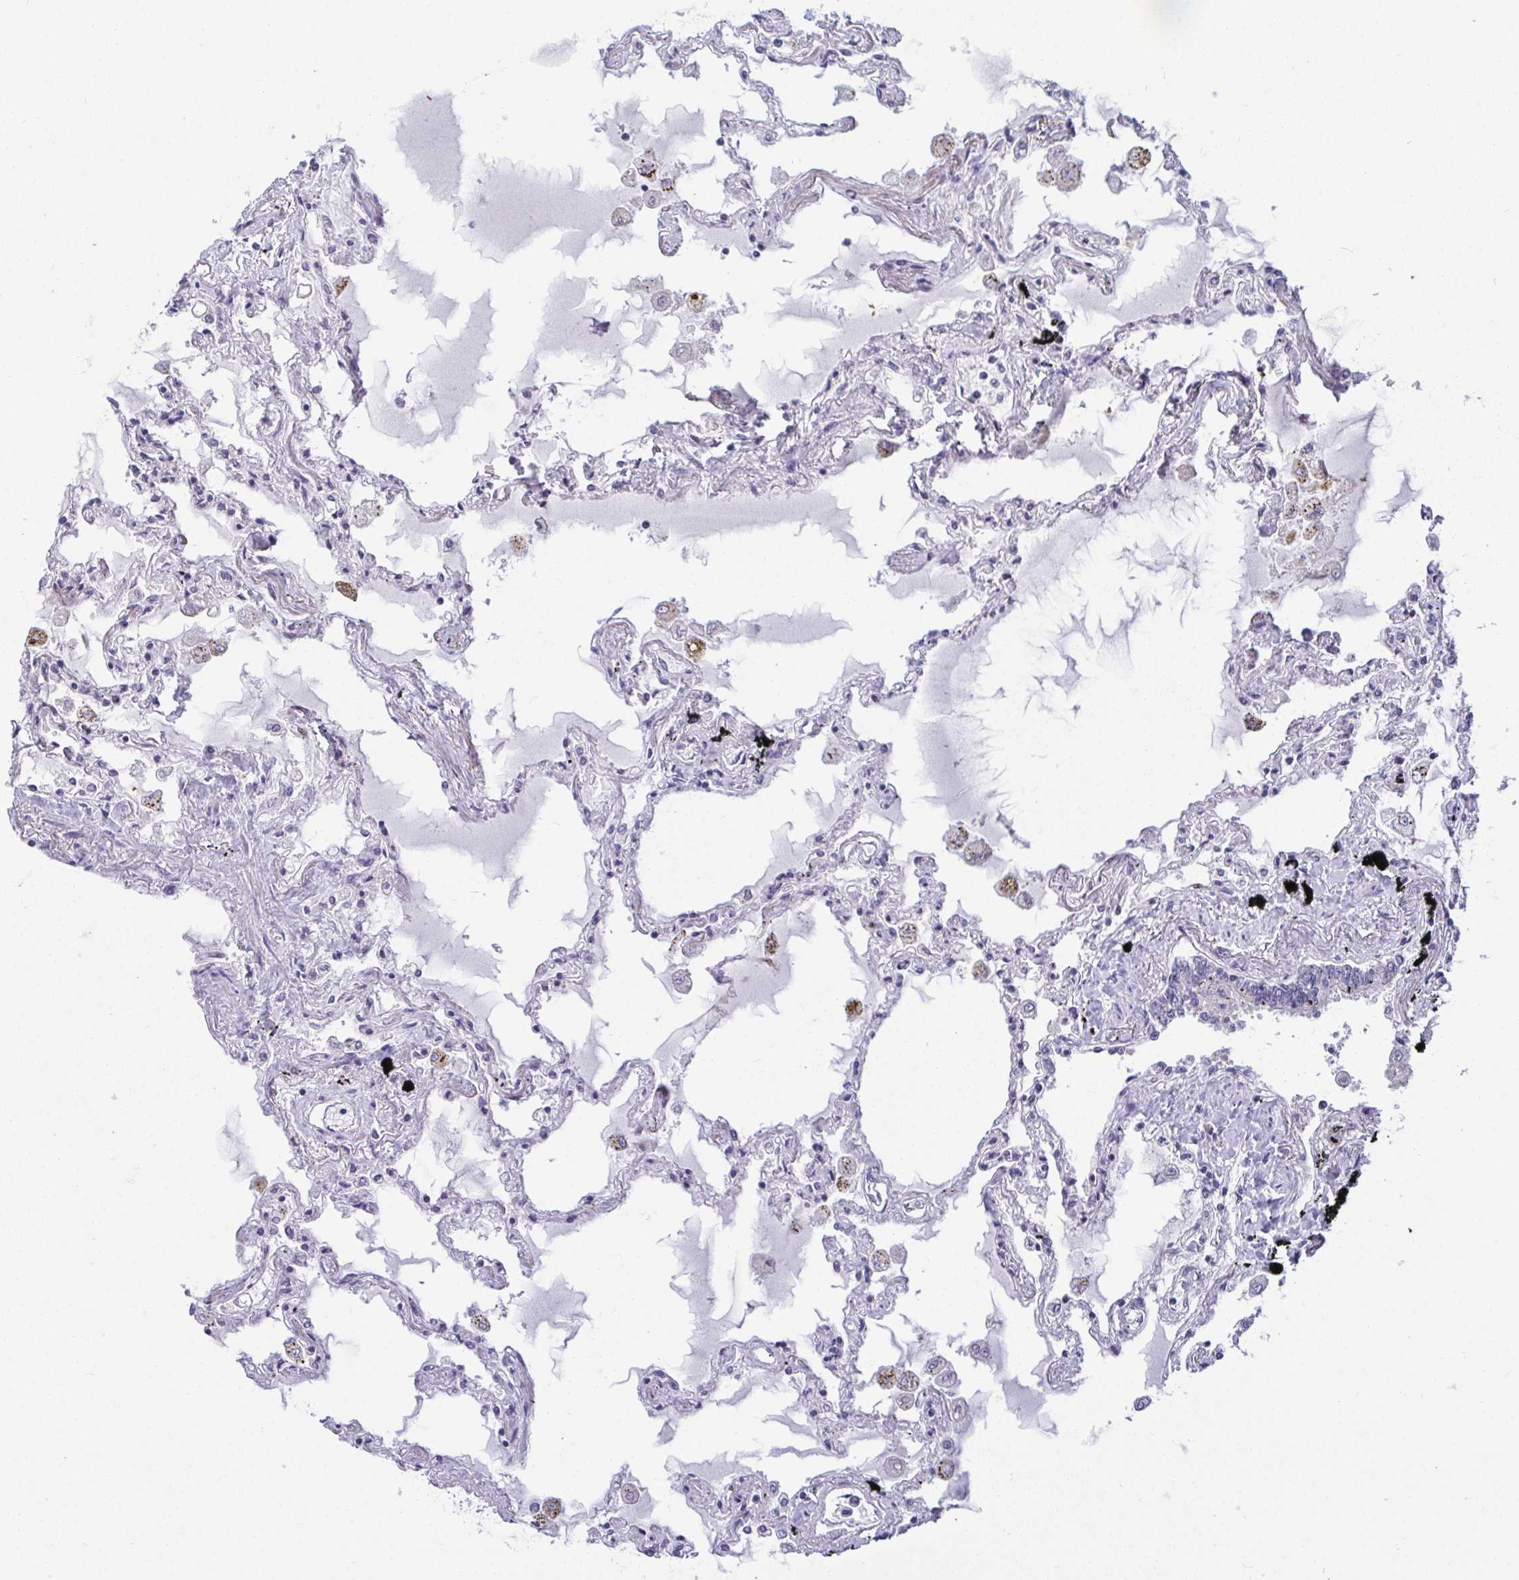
{"staining": {"intensity": "strong", "quantity": "25%-75%", "location": "nuclear"}, "tissue": "lung", "cell_type": "Alveolar cells", "image_type": "normal", "snomed": [{"axis": "morphology", "description": "Normal tissue, NOS"}, {"axis": "morphology", "description": "Adenocarcinoma, NOS"}, {"axis": "topography", "description": "Cartilage tissue"}, {"axis": "topography", "description": "Lung"}], "caption": "Protein expression analysis of unremarkable human lung reveals strong nuclear staining in about 25%-75% of alveolar cells.", "gene": "WBP11", "patient": {"sex": "female", "age": 67}}